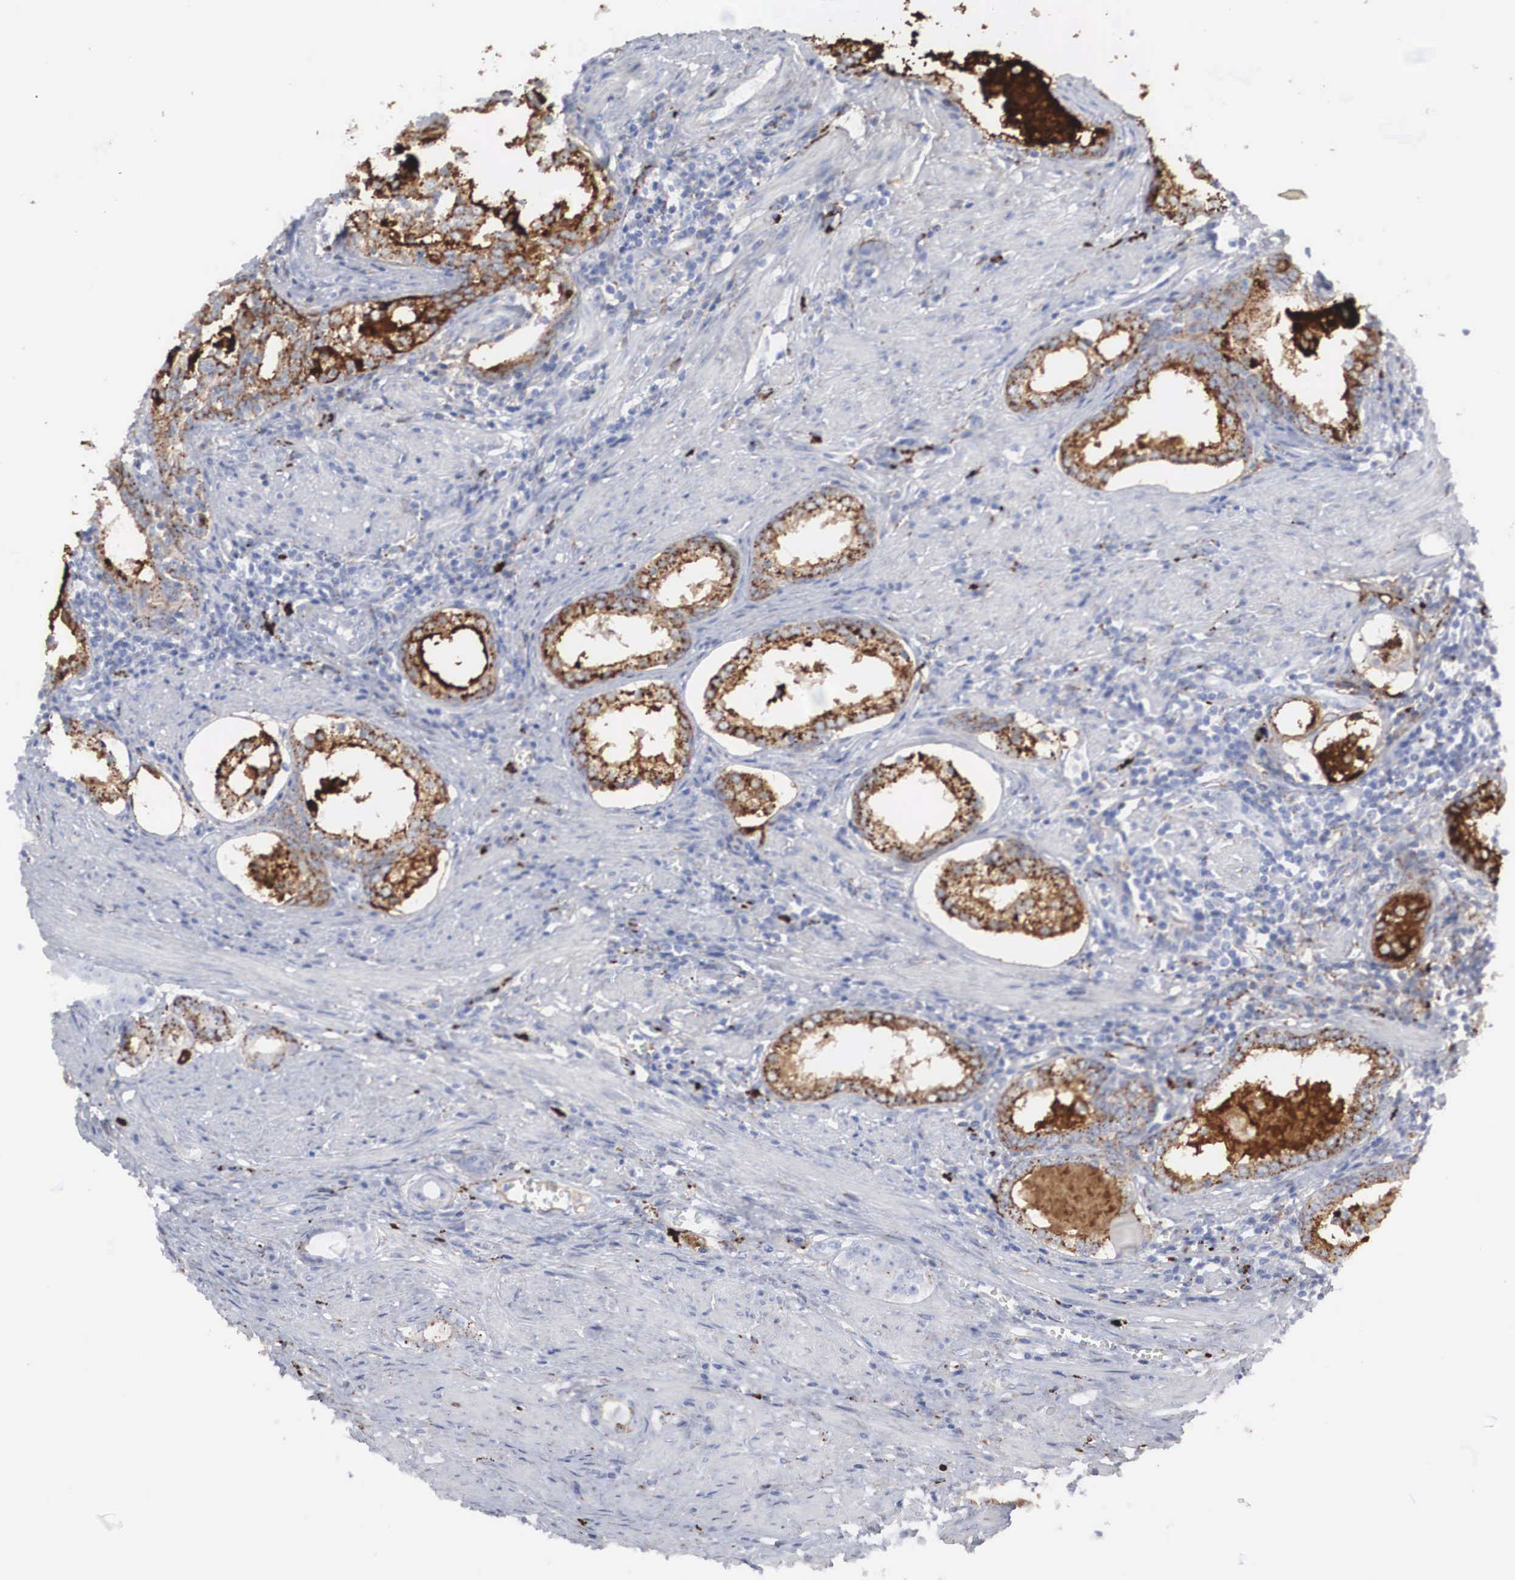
{"staining": {"intensity": "moderate", "quantity": "25%-75%", "location": "cytoplasmic/membranous"}, "tissue": "prostate cancer", "cell_type": "Tumor cells", "image_type": "cancer", "snomed": [{"axis": "morphology", "description": "Adenocarcinoma, Medium grade"}, {"axis": "topography", "description": "Prostate"}], "caption": "A brown stain labels moderate cytoplasmic/membranous staining of a protein in human prostate adenocarcinoma (medium-grade) tumor cells.", "gene": "LGALS3BP", "patient": {"sex": "male", "age": 73}}